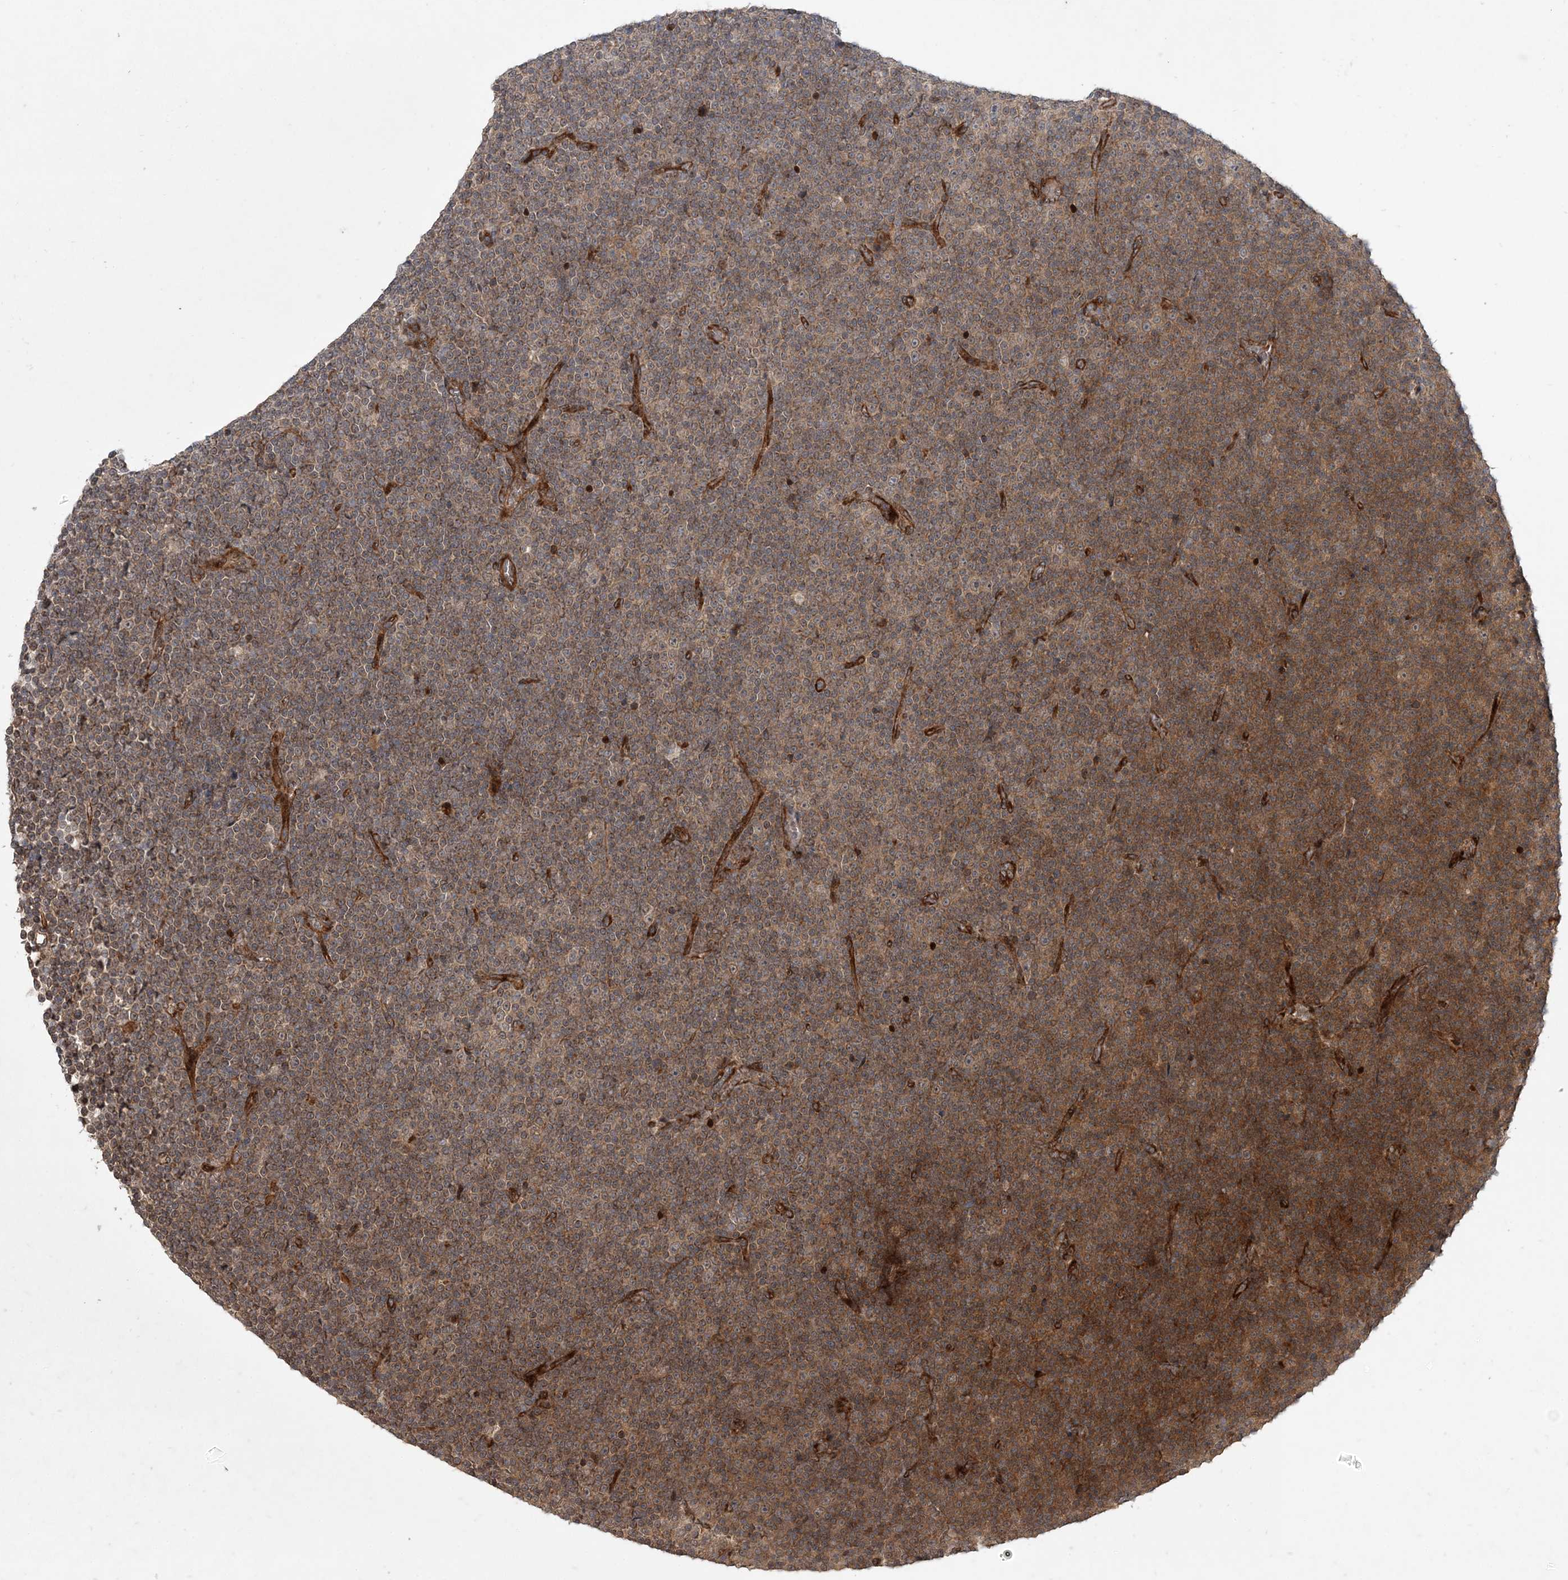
{"staining": {"intensity": "moderate", "quantity": ">75%", "location": "cytoplasmic/membranous"}, "tissue": "lymphoma", "cell_type": "Tumor cells", "image_type": "cancer", "snomed": [{"axis": "morphology", "description": "Malignant lymphoma, non-Hodgkin's type, Low grade"}, {"axis": "topography", "description": "Lymph node"}], "caption": "Lymphoma was stained to show a protein in brown. There is medium levels of moderate cytoplasmic/membranous positivity in about >75% of tumor cells.", "gene": "UBTD2", "patient": {"sex": "female", "age": 67}}